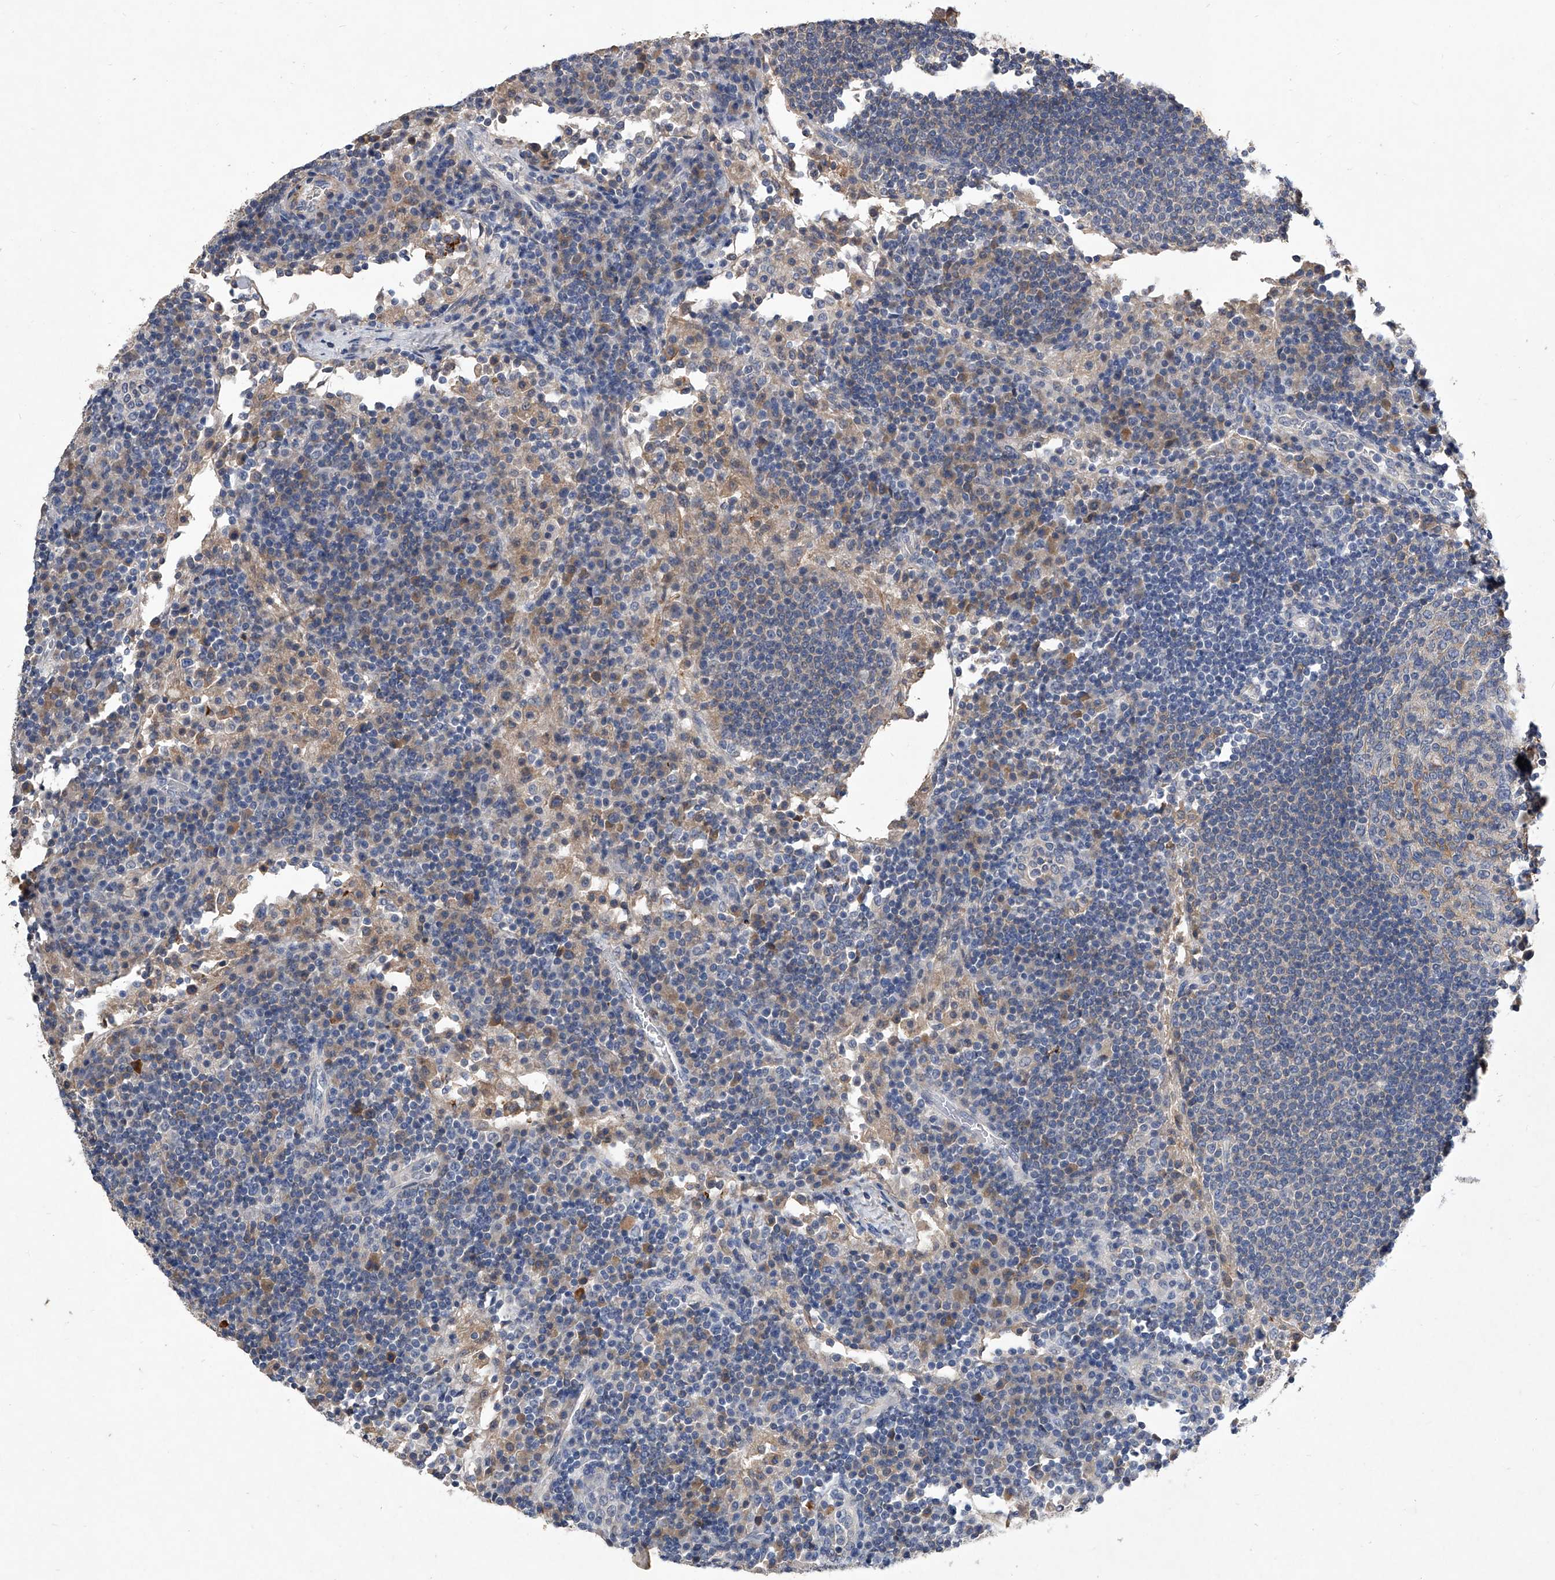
{"staining": {"intensity": "negative", "quantity": "none", "location": "none"}, "tissue": "lymph node", "cell_type": "Germinal center cells", "image_type": "normal", "snomed": [{"axis": "morphology", "description": "Normal tissue, NOS"}, {"axis": "topography", "description": "Lymph node"}], "caption": "Human lymph node stained for a protein using IHC shows no staining in germinal center cells.", "gene": "C5", "patient": {"sex": "female", "age": 53}}